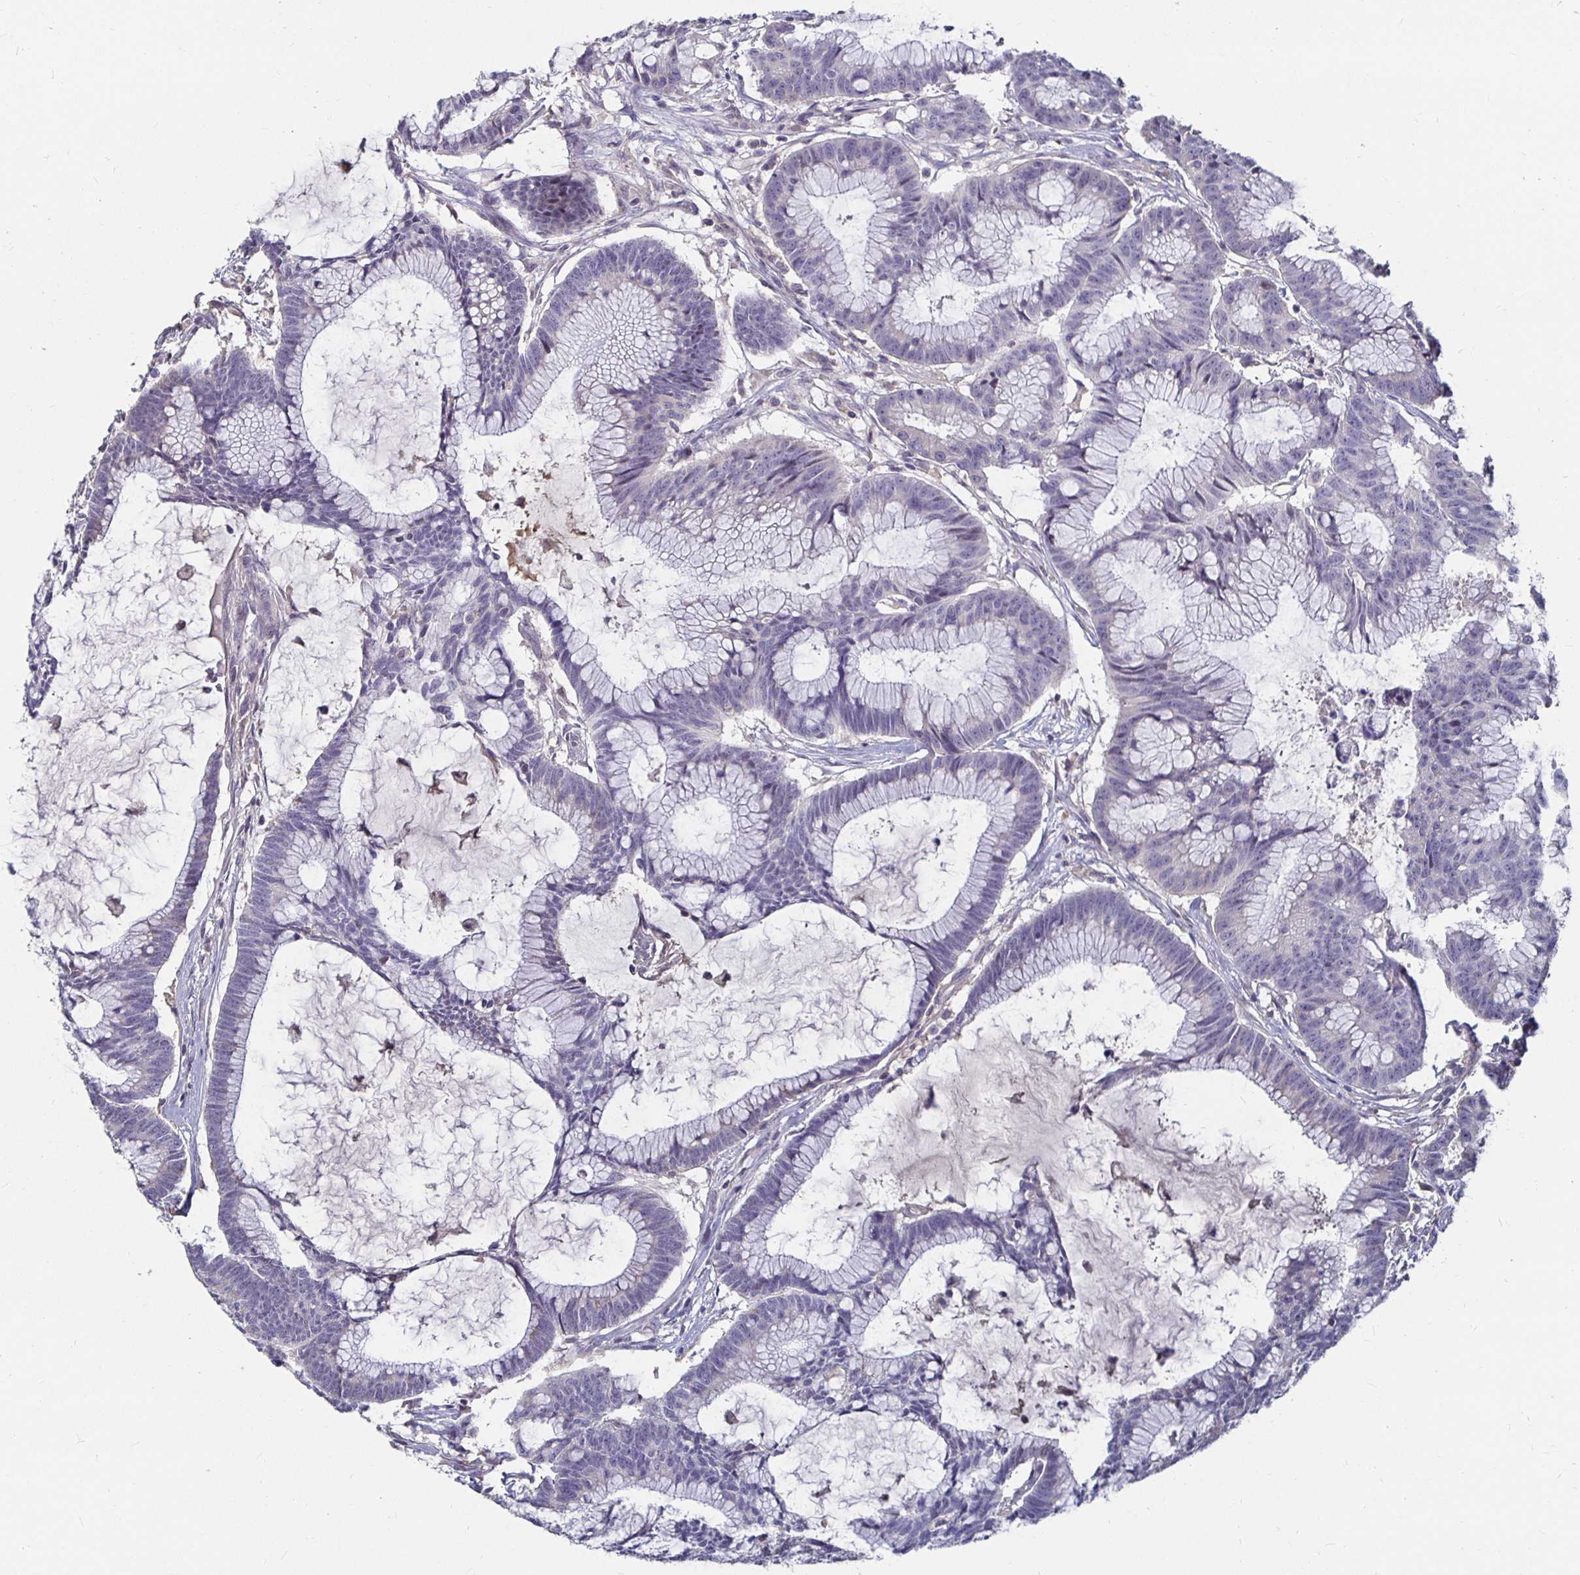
{"staining": {"intensity": "negative", "quantity": "none", "location": "none"}, "tissue": "colorectal cancer", "cell_type": "Tumor cells", "image_type": "cancer", "snomed": [{"axis": "morphology", "description": "Adenocarcinoma, NOS"}, {"axis": "topography", "description": "Colon"}], "caption": "Tumor cells show no significant staining in colorectal cancer (adenocarcinoma). (Immunohistochemistry, brightfield microscopy, high magnification).", "gene": "RNF144B", "patient": {"sex": "female", "age": 78}}